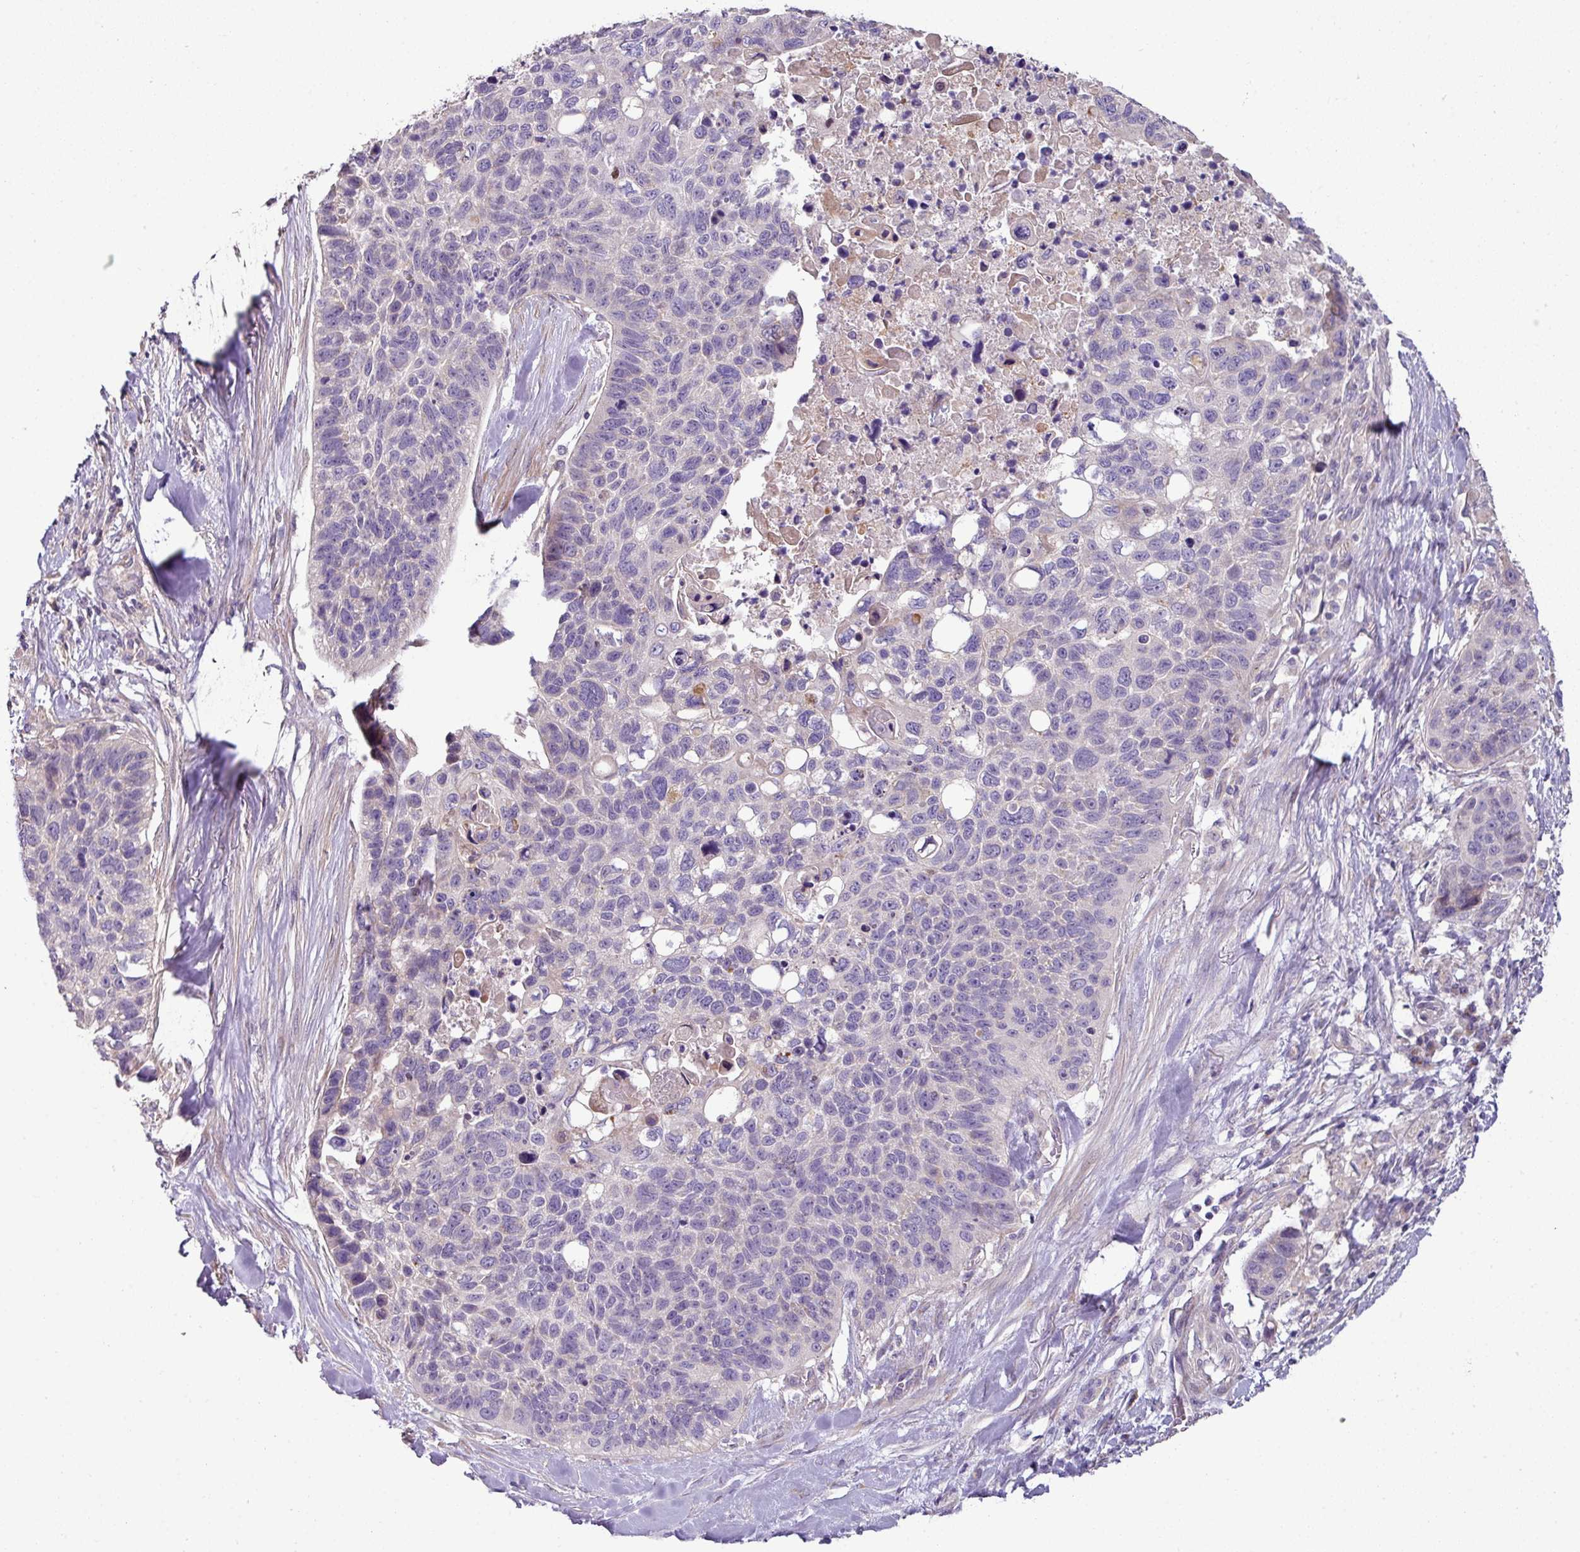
{"staining": {"intensity": "negative", "quantity": "none", "location": "none"}, "tissue": "lung cancer", "cell_type": "Tumor cells", "image_type": "cancer", "snomed": [{"axis": "morphology", "description": "Squamous cell carcinoma, NOS"}, {"axis": "topography", "description": "Lung"}], "caption": "There is no significant positivity in tumor cells of lung squamous cell carcinoma. The staining is performed using DAB (3,3'-diaminobenzidine) brown chromogen with nuclei counter-stained in using hematoxylin.", "gene": "LRRC9", "patient": {"sex": "male", "age": 62}}